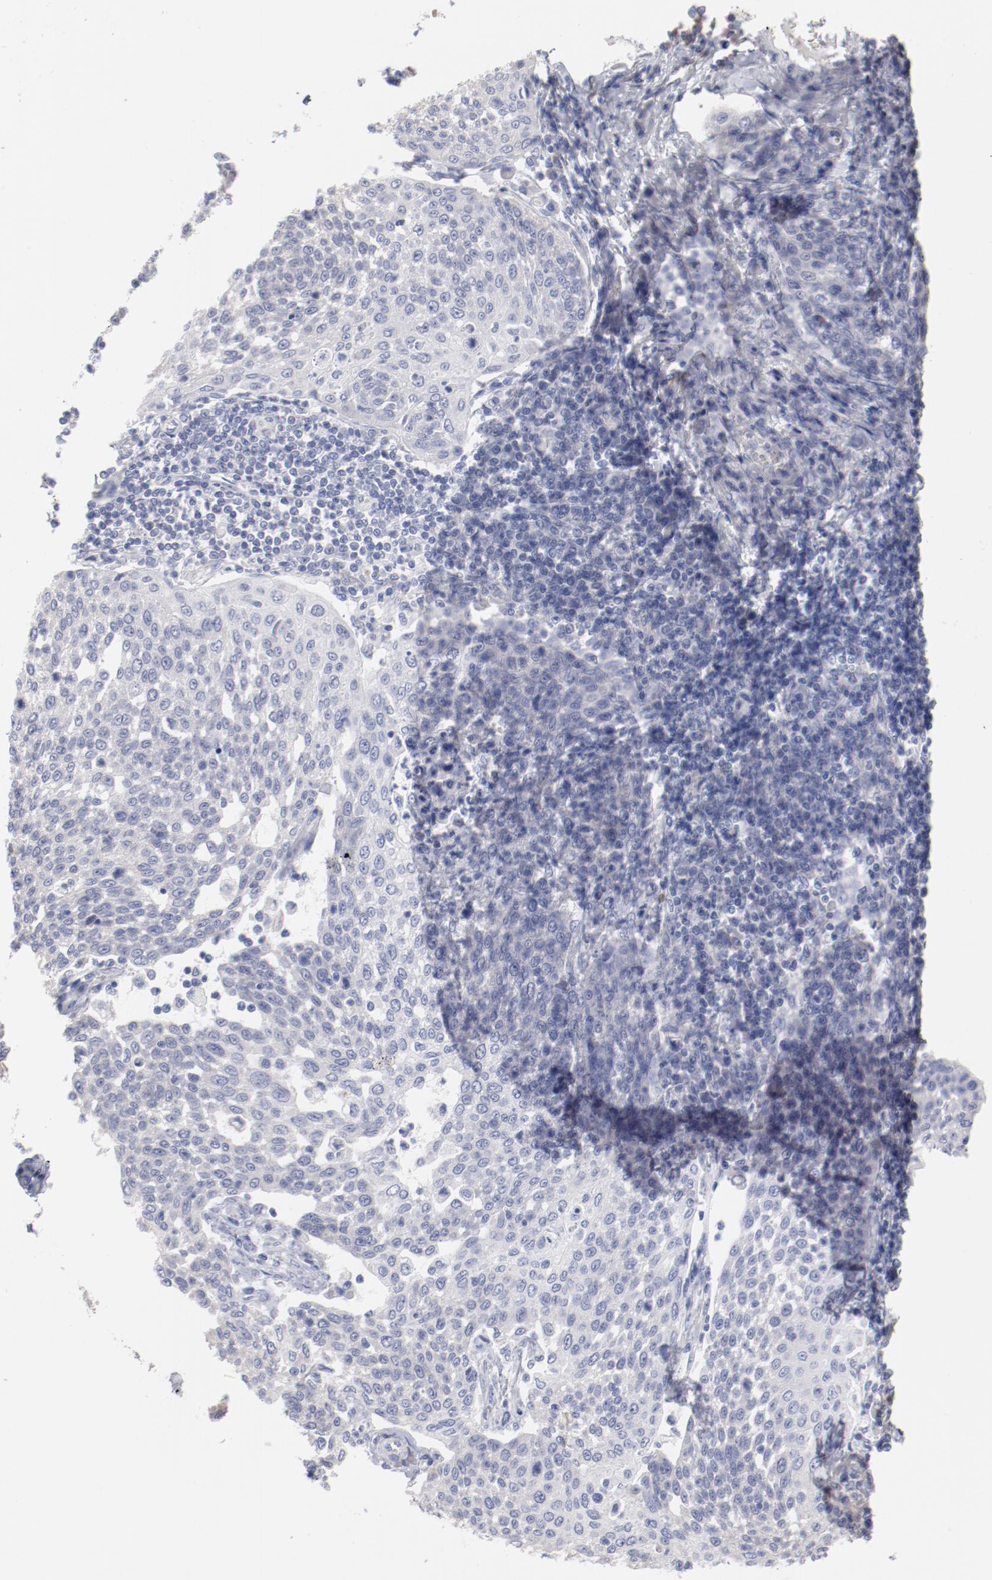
{"staining": {"intensity": "negative", "quantity": "none", "location": "none"}, "tissue": "cervical cancer", "cell_type": "Tumor cells", "image_type": "cancer", "snomed": [{"axis": "morphology", "description": "Squamous cell carcinoma, NOS"}, {"axis": "topography", "description": "Cervix"}], "caption": "This is an immunohistochemistry (IHC) image of human cervical cancer. There is no positivity in tumor cells.", "gene": "CPE", "patient": {"sex": "female", "age": 34}}